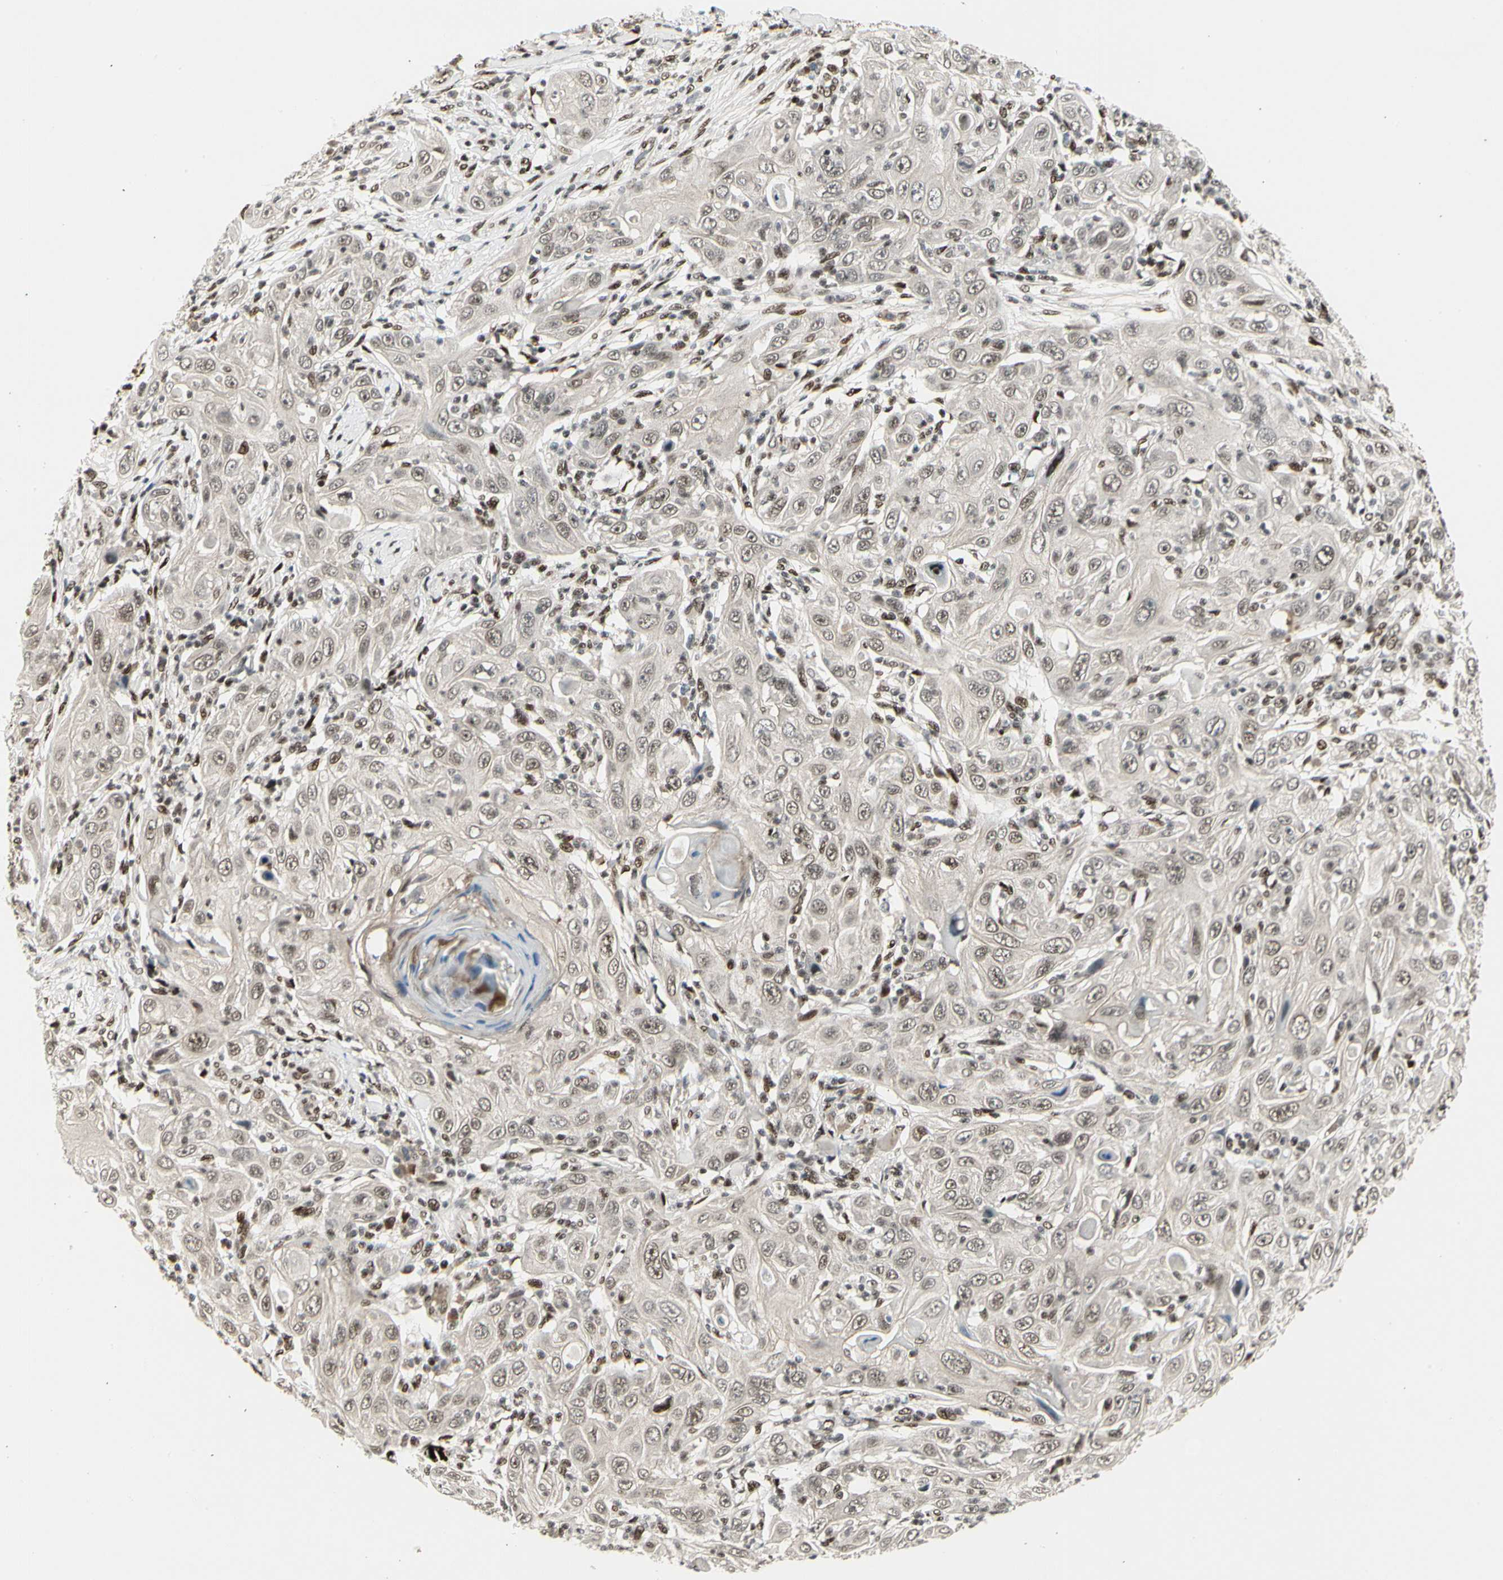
{"staining": {"intensity": "moderate", "quantity": ">75%", "location": "nuclear"}, "tissue": "skin cancer", "cell_type": "Tumor cells", "image_type": "cancer", "snomed": [{"axis": "morphology", "description": "Squamous cell carcinoma, NOS"}, {"axis": "topography", "description": "Skin"}], "caption": "A brown stain shows moderate nuclear positivity of a protein in skin cancer tumor cells. The staining was performed using DAB (3,3'-diaminobenzidine) to visualize the protein expression in brown, while the nuclei were stained in blue with hematoxylin (Magnification: 20x).", "gene": "FOXJ2", "patient": {"sex": "female", "age": 88}}